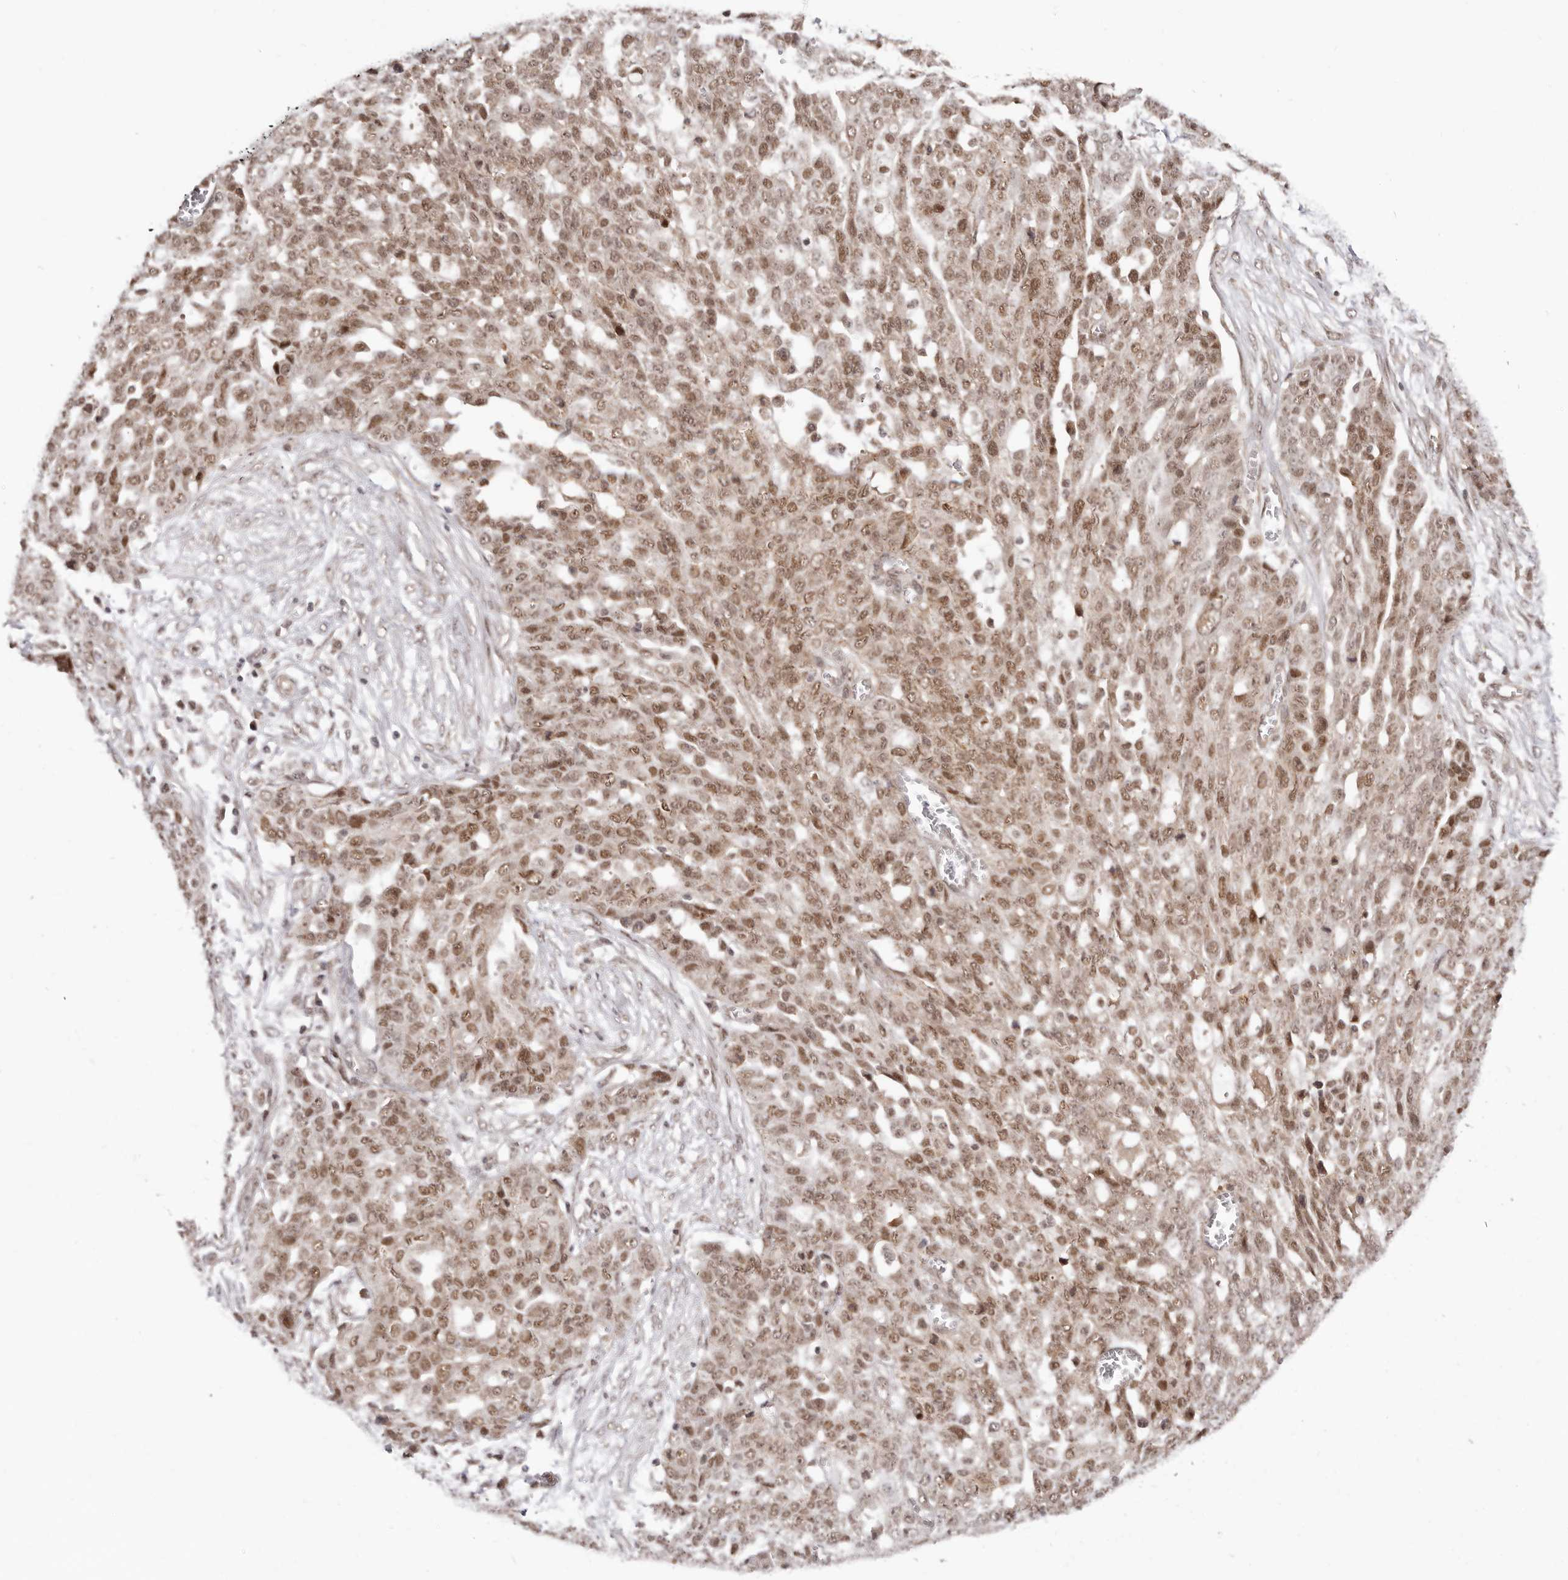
{"staining": {"intensity": "moderate", "quantity": ">75%", "location": "nuclear"}, "tissue": "ovarian cancer", "cell_type": "Tumor cells", "image_type": "cancer", "snomed": [{"axis": "morphology", "description": "Cystadenocarcinoma, serous, NOS"}, {"axis": "topography", "description": "Soft tissue"}, {"axis": "topography", "description": "Ovary"}], "caption": "There is medium levels of moderate nuclear staining in tumor cells of serous cystadenocarcinoma (ovarian), as demonstrated by immunohistochemical staining (brown color).", "gene": "MED8", "patient": {"sex": "female", "age": 57}}